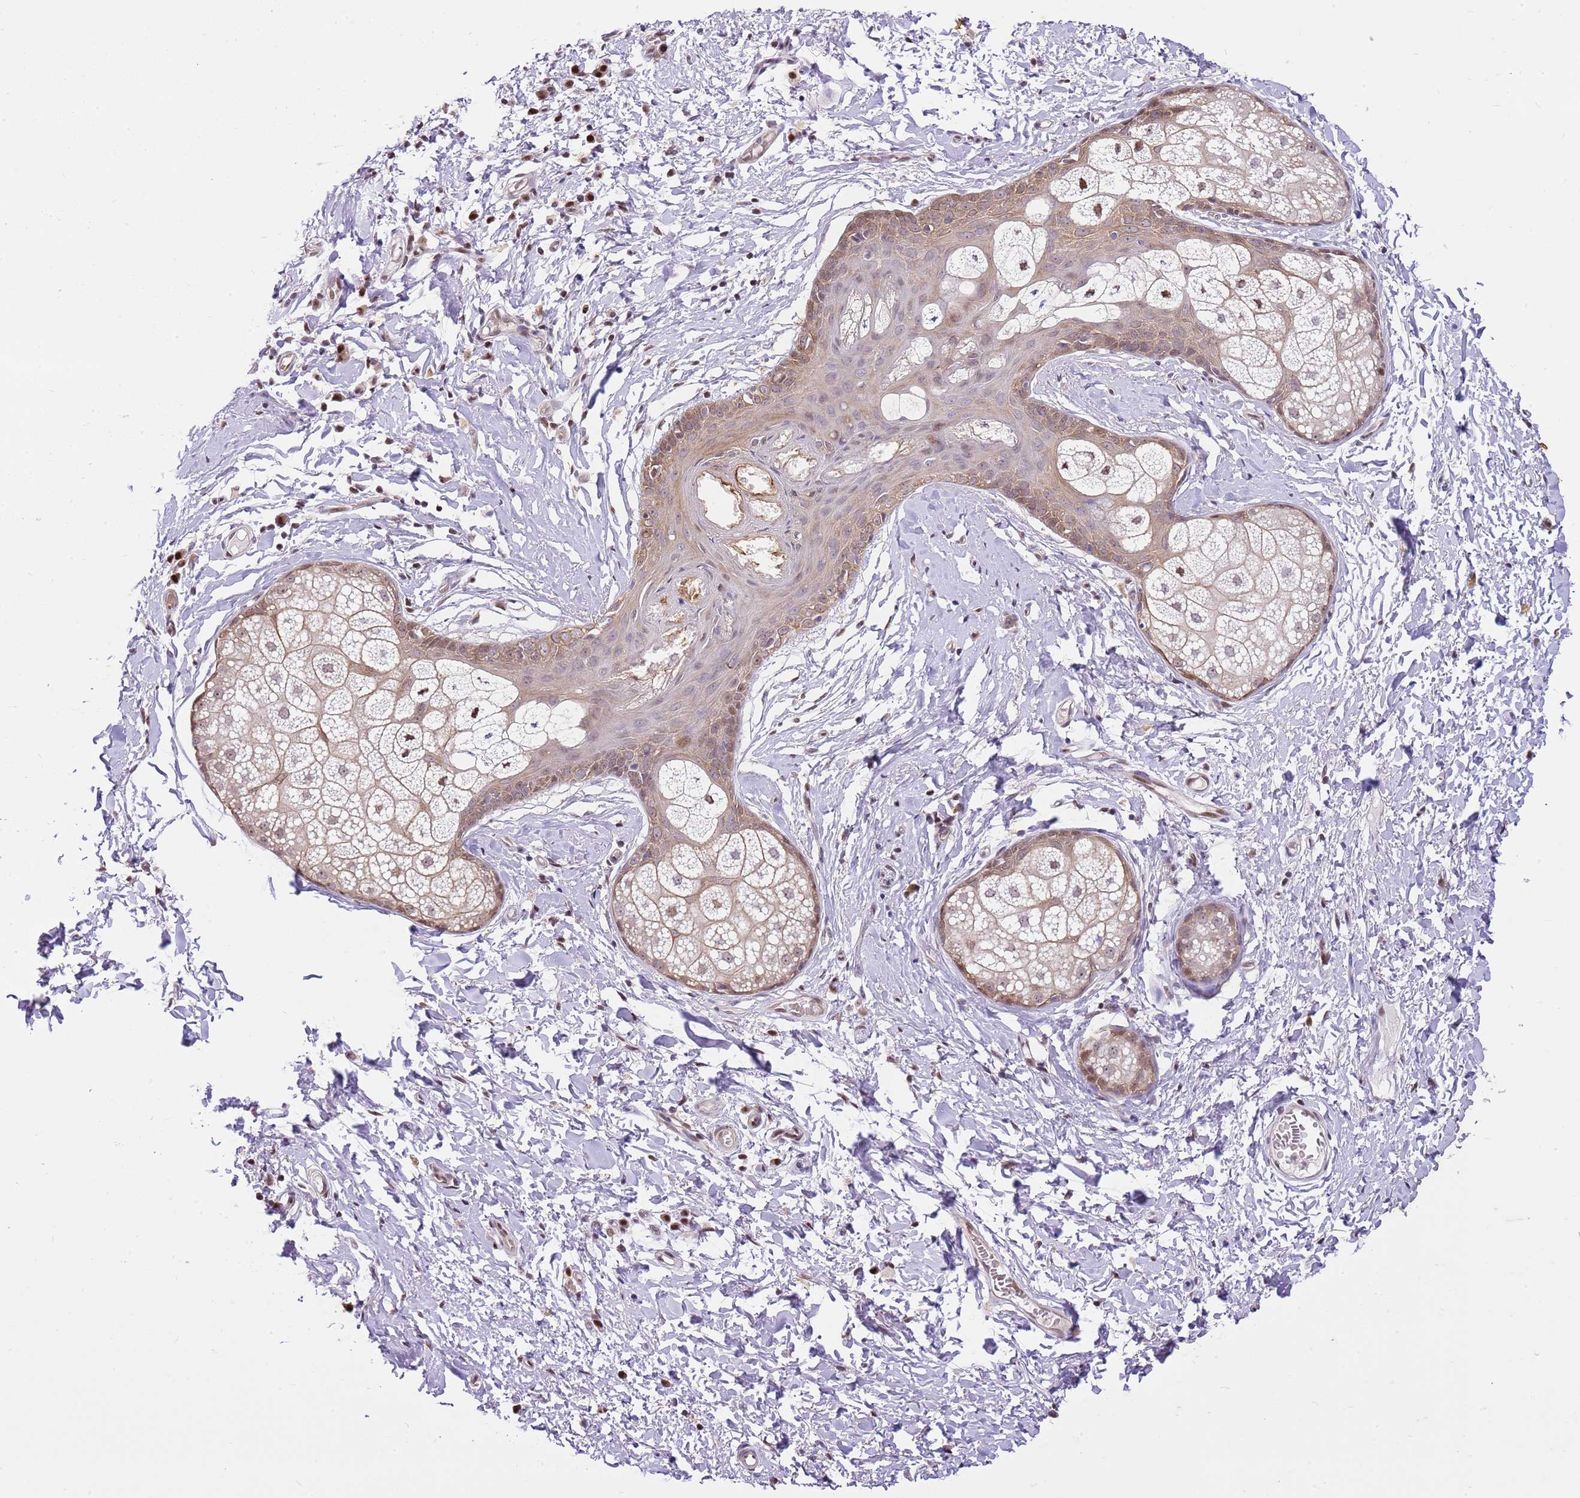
{"staining": {"intensity": "moderate", "quantity": ">75%", "location": "cytoplasmic/membranous,nuclear"}, "tissue": "skin", "cell_type": "Epidermal cells", "image_type": "normal", "snomed": [{"axis": "morphology", "description": "Normal tissue, NOS"}, {"axis": "topography", "description": "Vulva"}], "caption": "Skin stained for a protein (brown) exhibits moderate cytoplasmic/membranous,nuclear positive staining in approximately >75% of epidermal cells.", "gene": "RFK", "patient": {"sex": "female", "age": 66}}